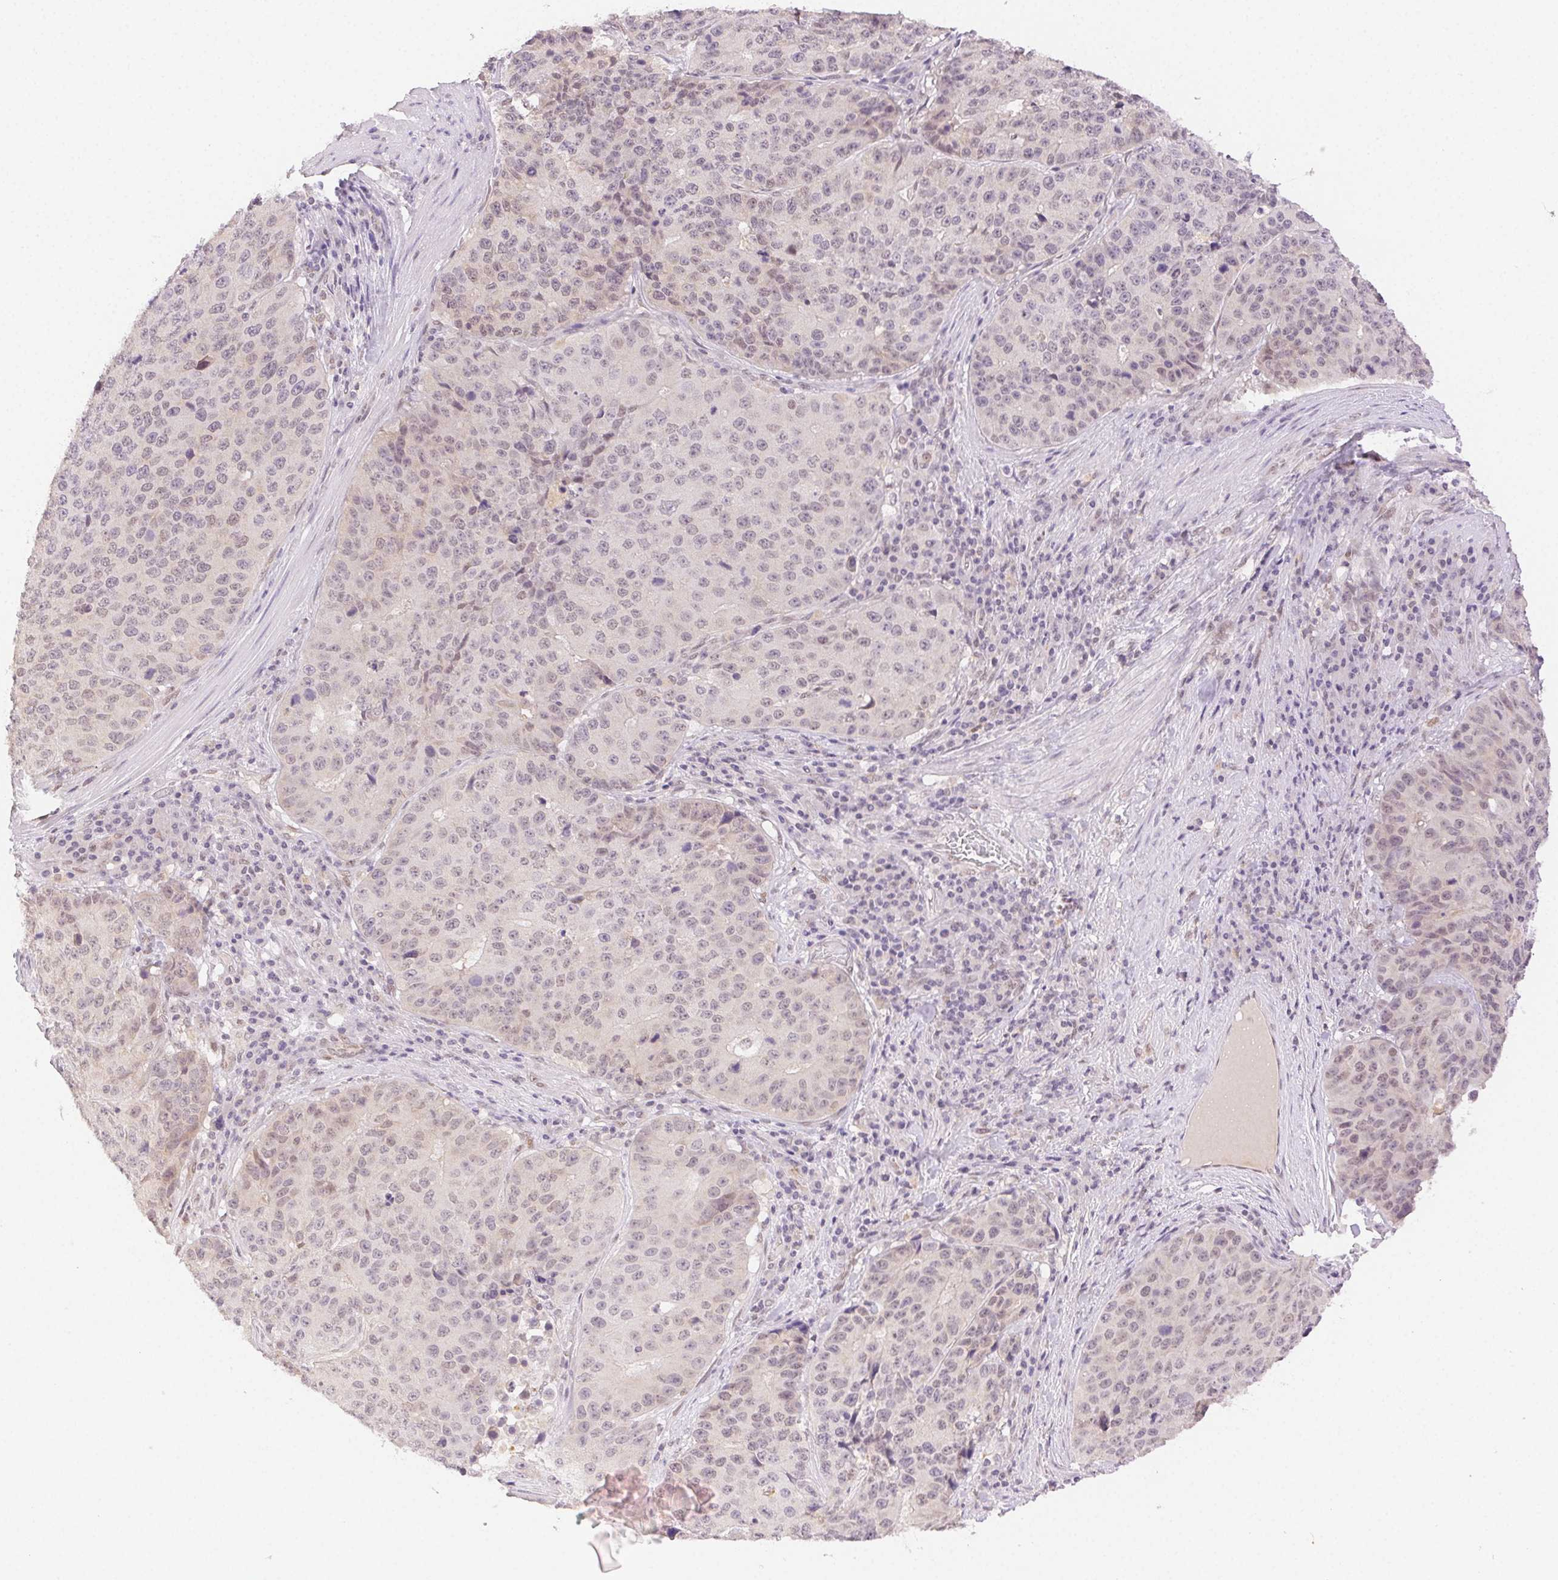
{"staining": {"intensity": "weak", "quantity": "<25%", "location": "nuclear"}, "tissue": "stomach cancer", "cell_type": "Tumor cells", "image_type": "cancer", "snomed": [{"axis": "morphology", "description": "Adenocarcinoma, NOS"}, {"axis": "topography", "description": "Stomach"}], "caption": "High power microscopy image of an IHC micrograph of stomach cancer, revealing no significant positivity in tumor cells. (DAB (3,3'-diaminobenzidine) IHC with hematoxylin counter stain).", "gene": "H2AZ2", "patient": {"sex": "male", "age": 71}}